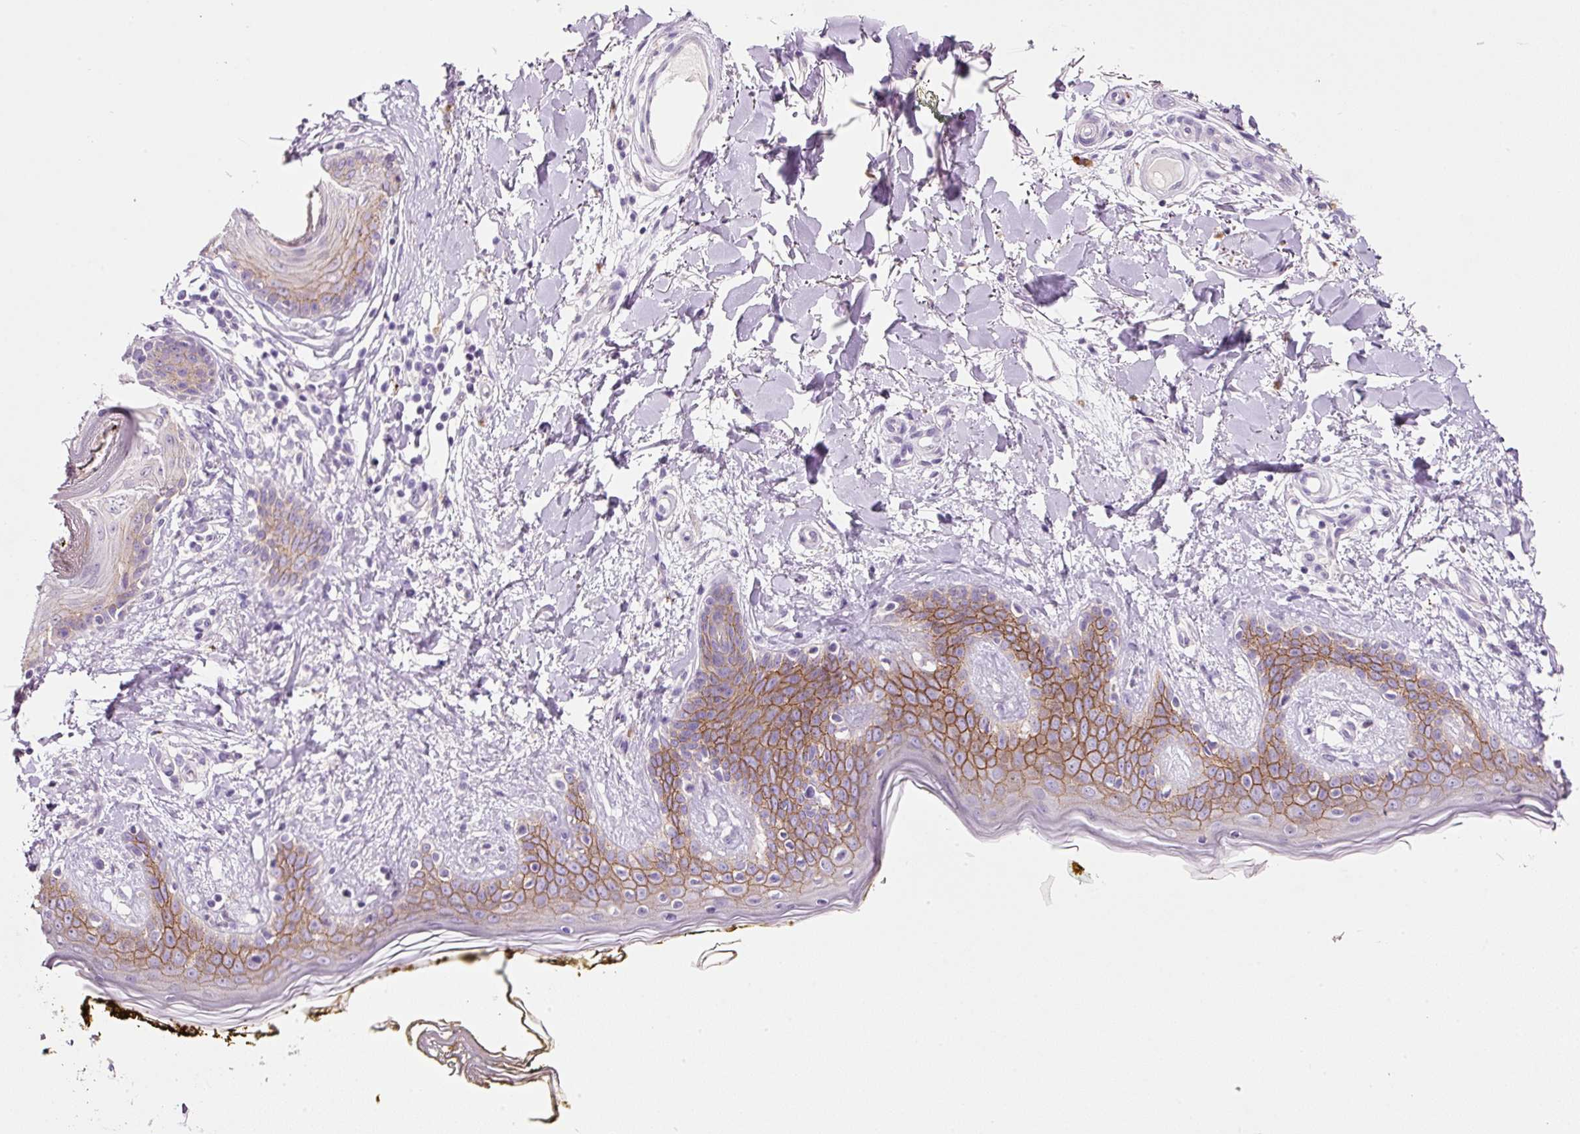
{"staining": {"intensity": "negative", "quantity": "none", "location": "none"}, "tissue": "skin", "cell_type": "Fibroblasts", "image_type": "normal", "snomed": [{"axis": "morphology", "description": "Normal tissue, NOS"}, {"axis": "topography", "description": "Skin"}], "caption": "The image reveals no significant expression in fibroblasts of skin. (IHC, brightfield microscopy, high magnification).", "gene": "TENT5C", "patient": {"sex": "female", "age": 34}}